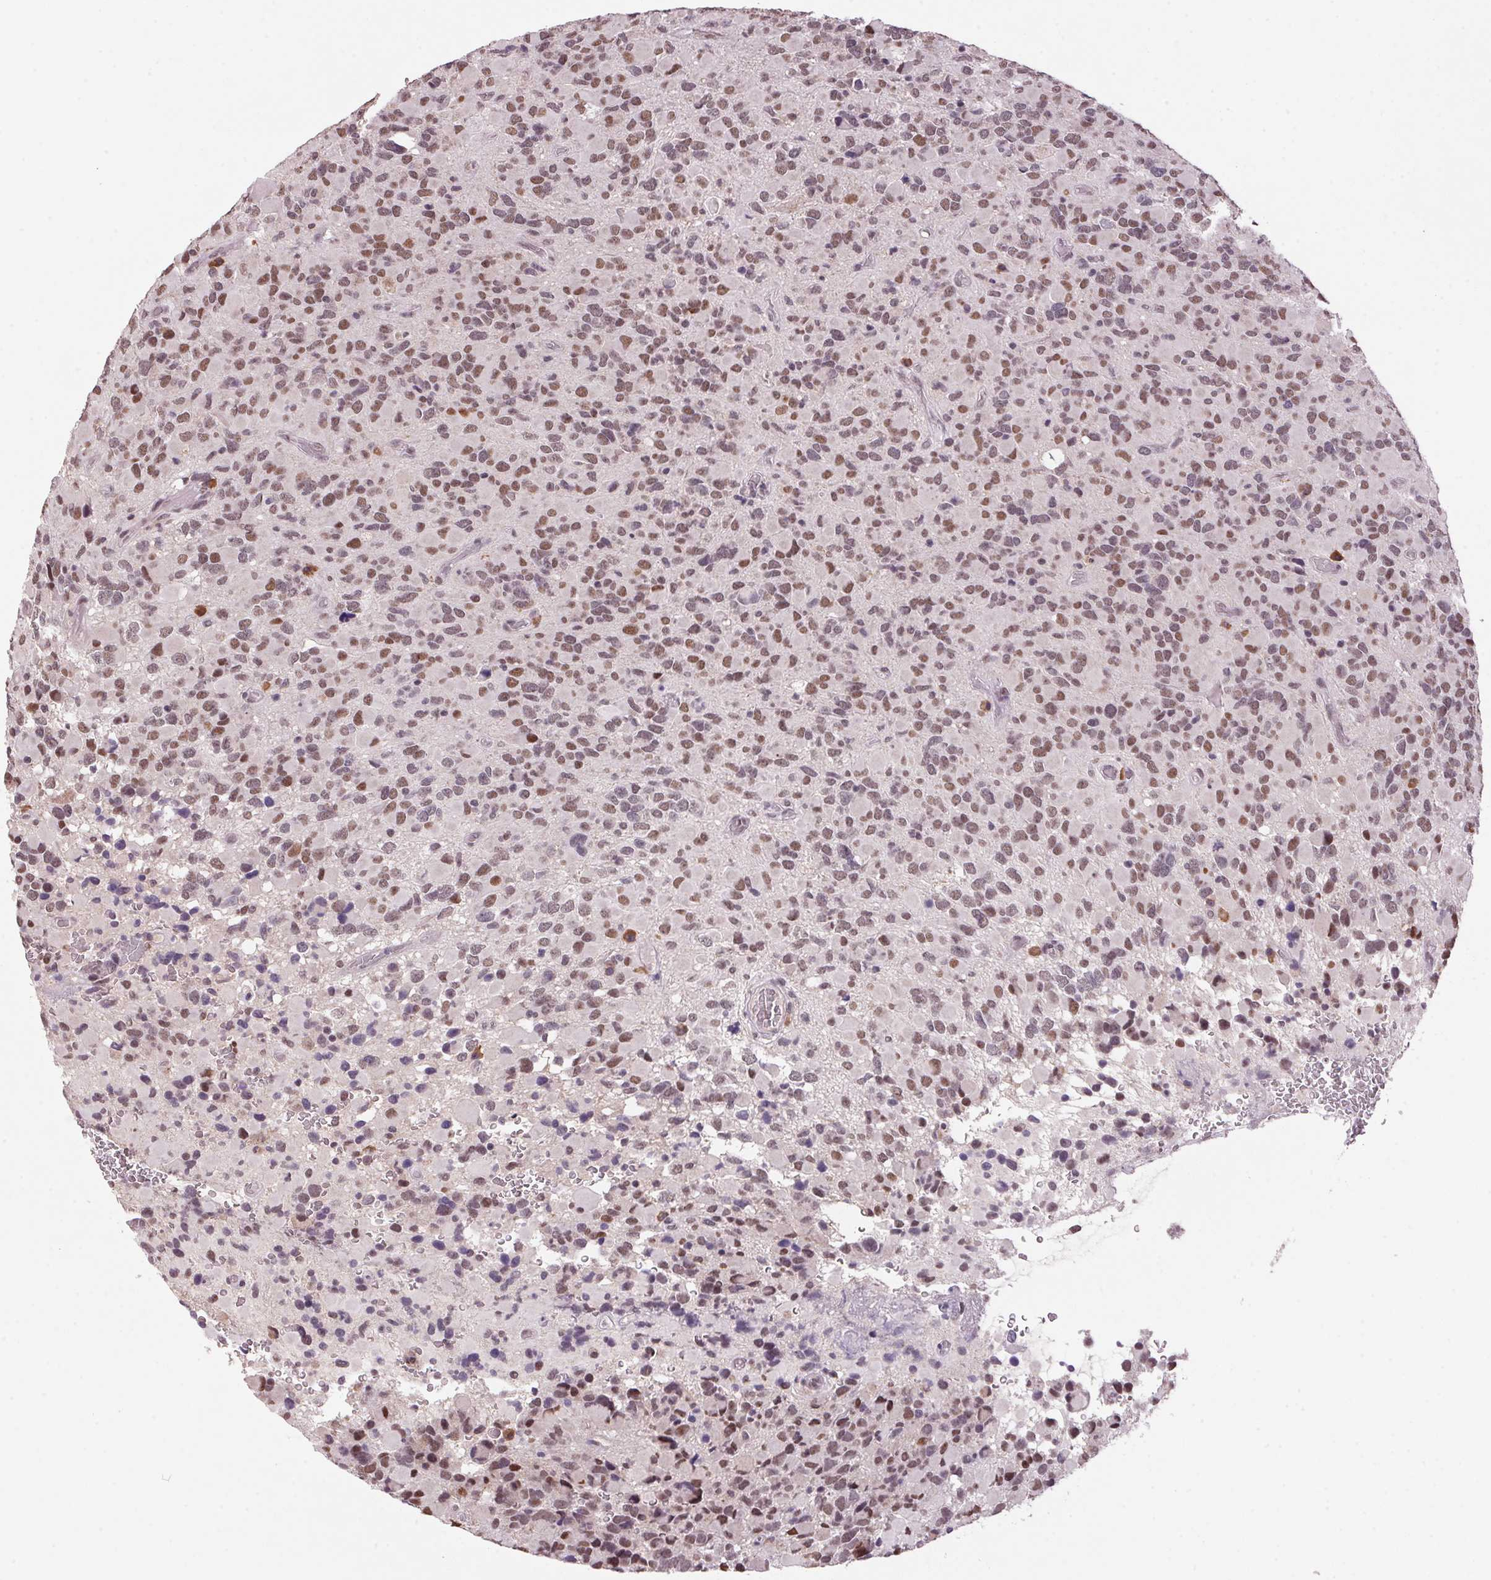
{"staining": {"intensity": "moderate", "quantity": "25%-75%", "location": "nuclear"}, "tissue": "glioma", "cell_type": "Tumor cells", "image_type": "cancer", "snomed": [{"axis": "morphology", "description": "Glioma, malignant, High grade"}, {"axis": "topography", "description": "Brain"}], "caption": "This histopathology image demonstrates glioma stained with immunohistochemistry to label a protein in brown. The nuclear of tumor cells show moderate positivity for the protein. Nuclei are counter-stained blue.", "gene": "ZBTB4", "patient": {"sex": "female", "age": 40}}